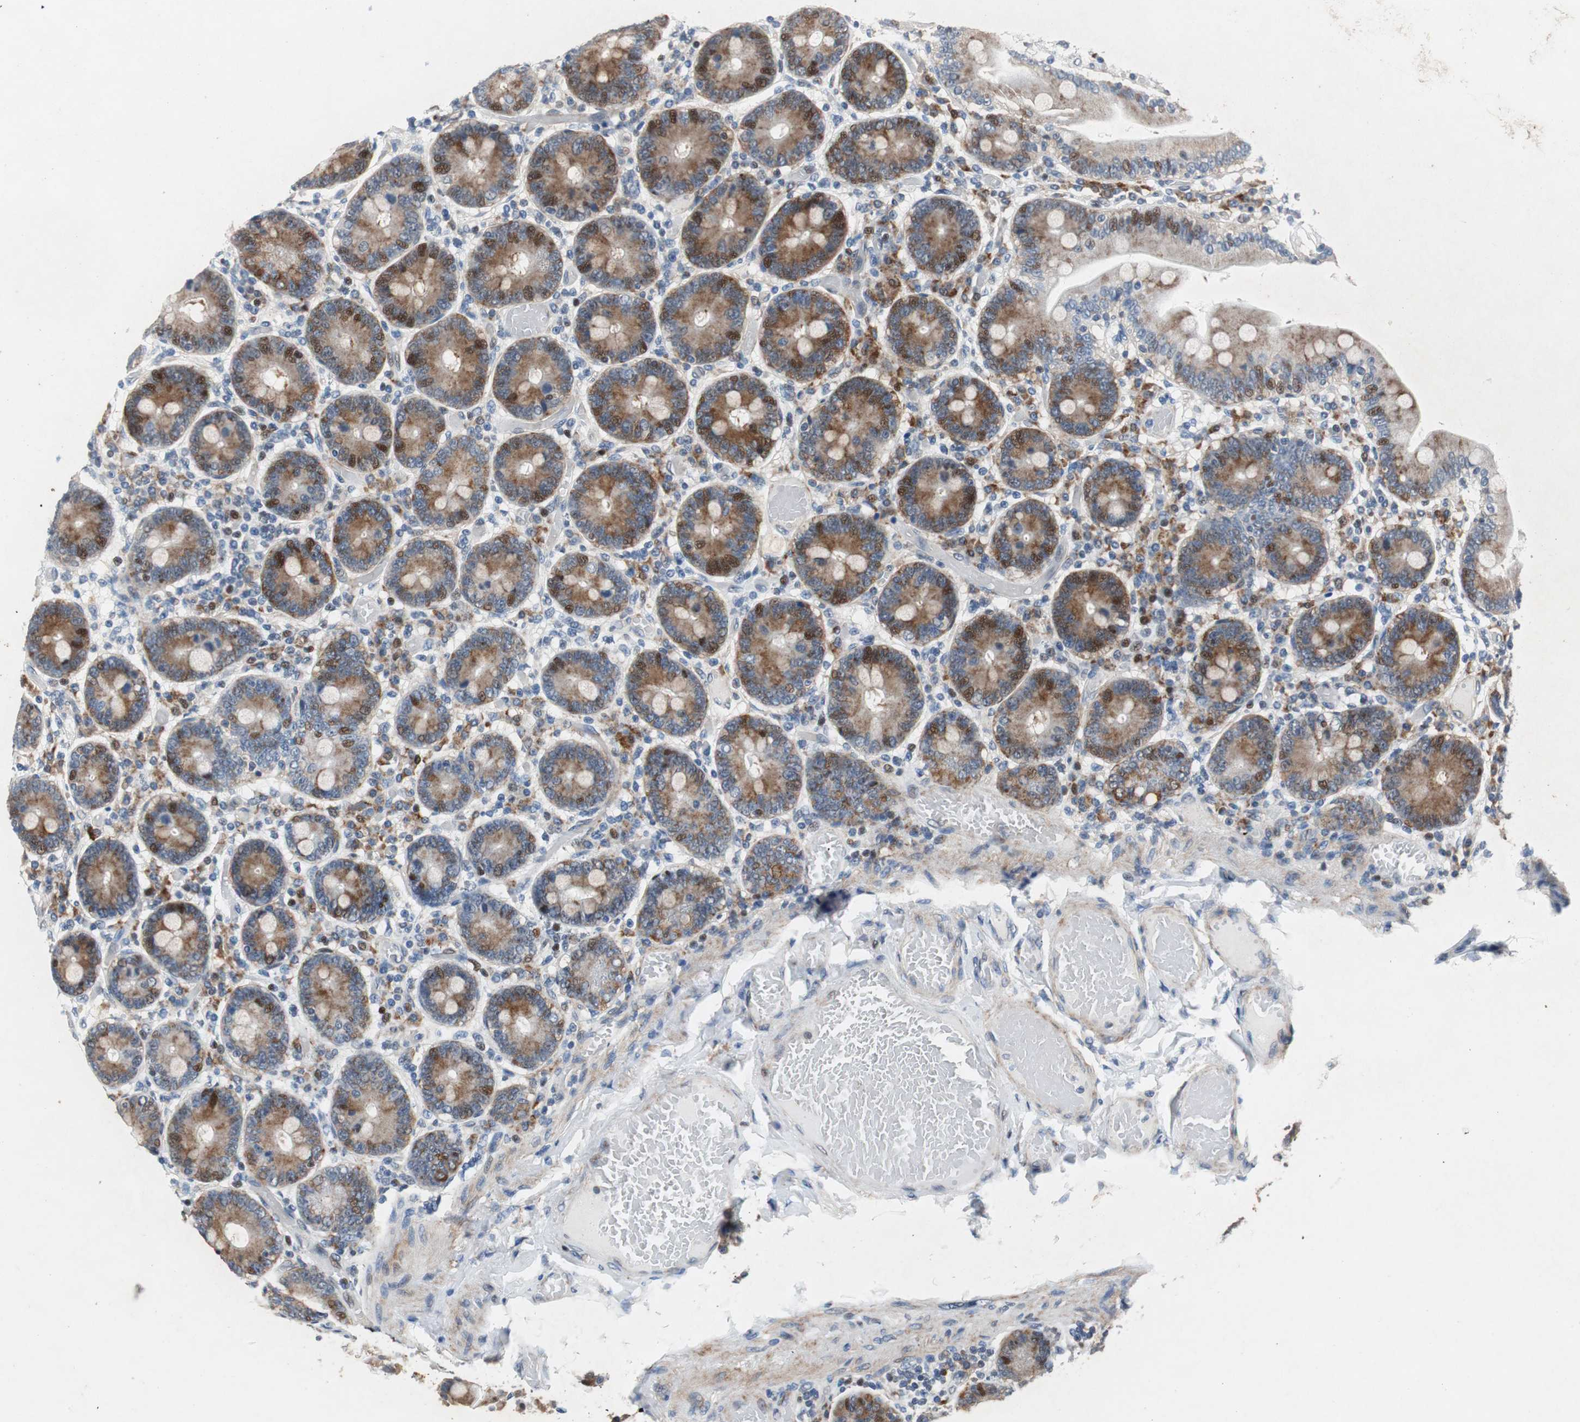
{"staining": {"intensity": "strong", "quantity": ">75%", "location": "cytoplasmic/membranous,nuclear"}, "tissue": "duodenum", "cell_type": "Glandular cells", "image_type": "normal", "snomed": [{"axis": "morphology", "description": "Normal tissue, NOS"}, {"axis": "topography", "description": "Duodenum"}], "caption": "A brown stain labels strong cytoplasmic/membranous,nuclear expression of a protein in glandular cells of unremarkable duodenum.", "gene": "RPL35", "patient": {"sex": "male", "age": 66}}